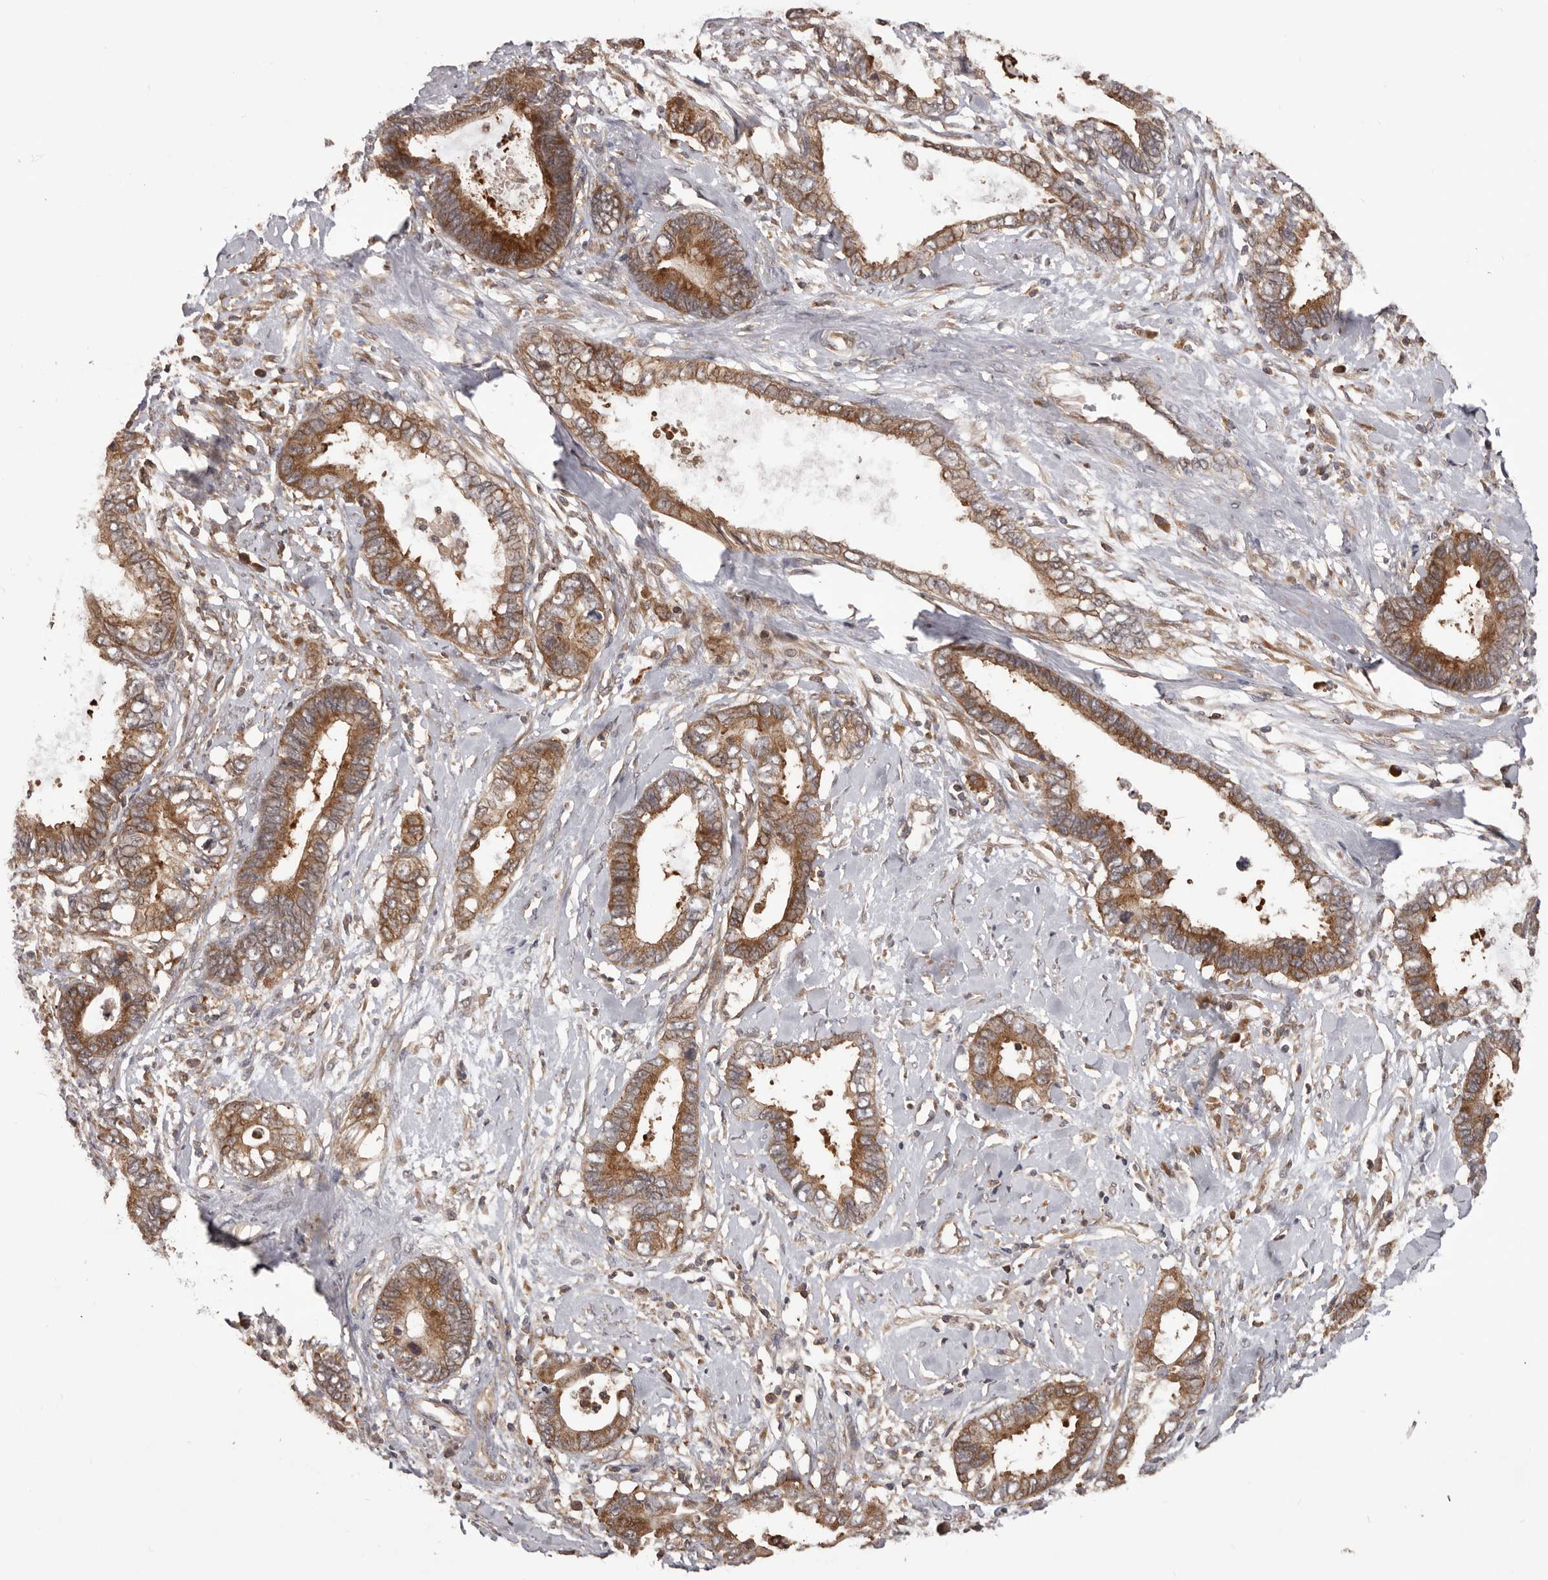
{"staining": {"intensity": "moderate", "quantity": ">75%", "location": "cytoplasmic/membranous"}, "tissue": "cervical cancer", "cell_type": "Tumor cells", "image_type": "cancer", "snomed": [{"axis": "morphology", "description": "Adenocarcinoma, NOS"}, {"axis": "topography", "description": "Cervix"}], "caption": "Immunohistochemical staining of cervical cancer reveals moderate cytoplasmic/membranous protein positivity in about >75% of tumor cells.", "gene": "HBS1L", "patient": {"sex": "female", "age": 44}}